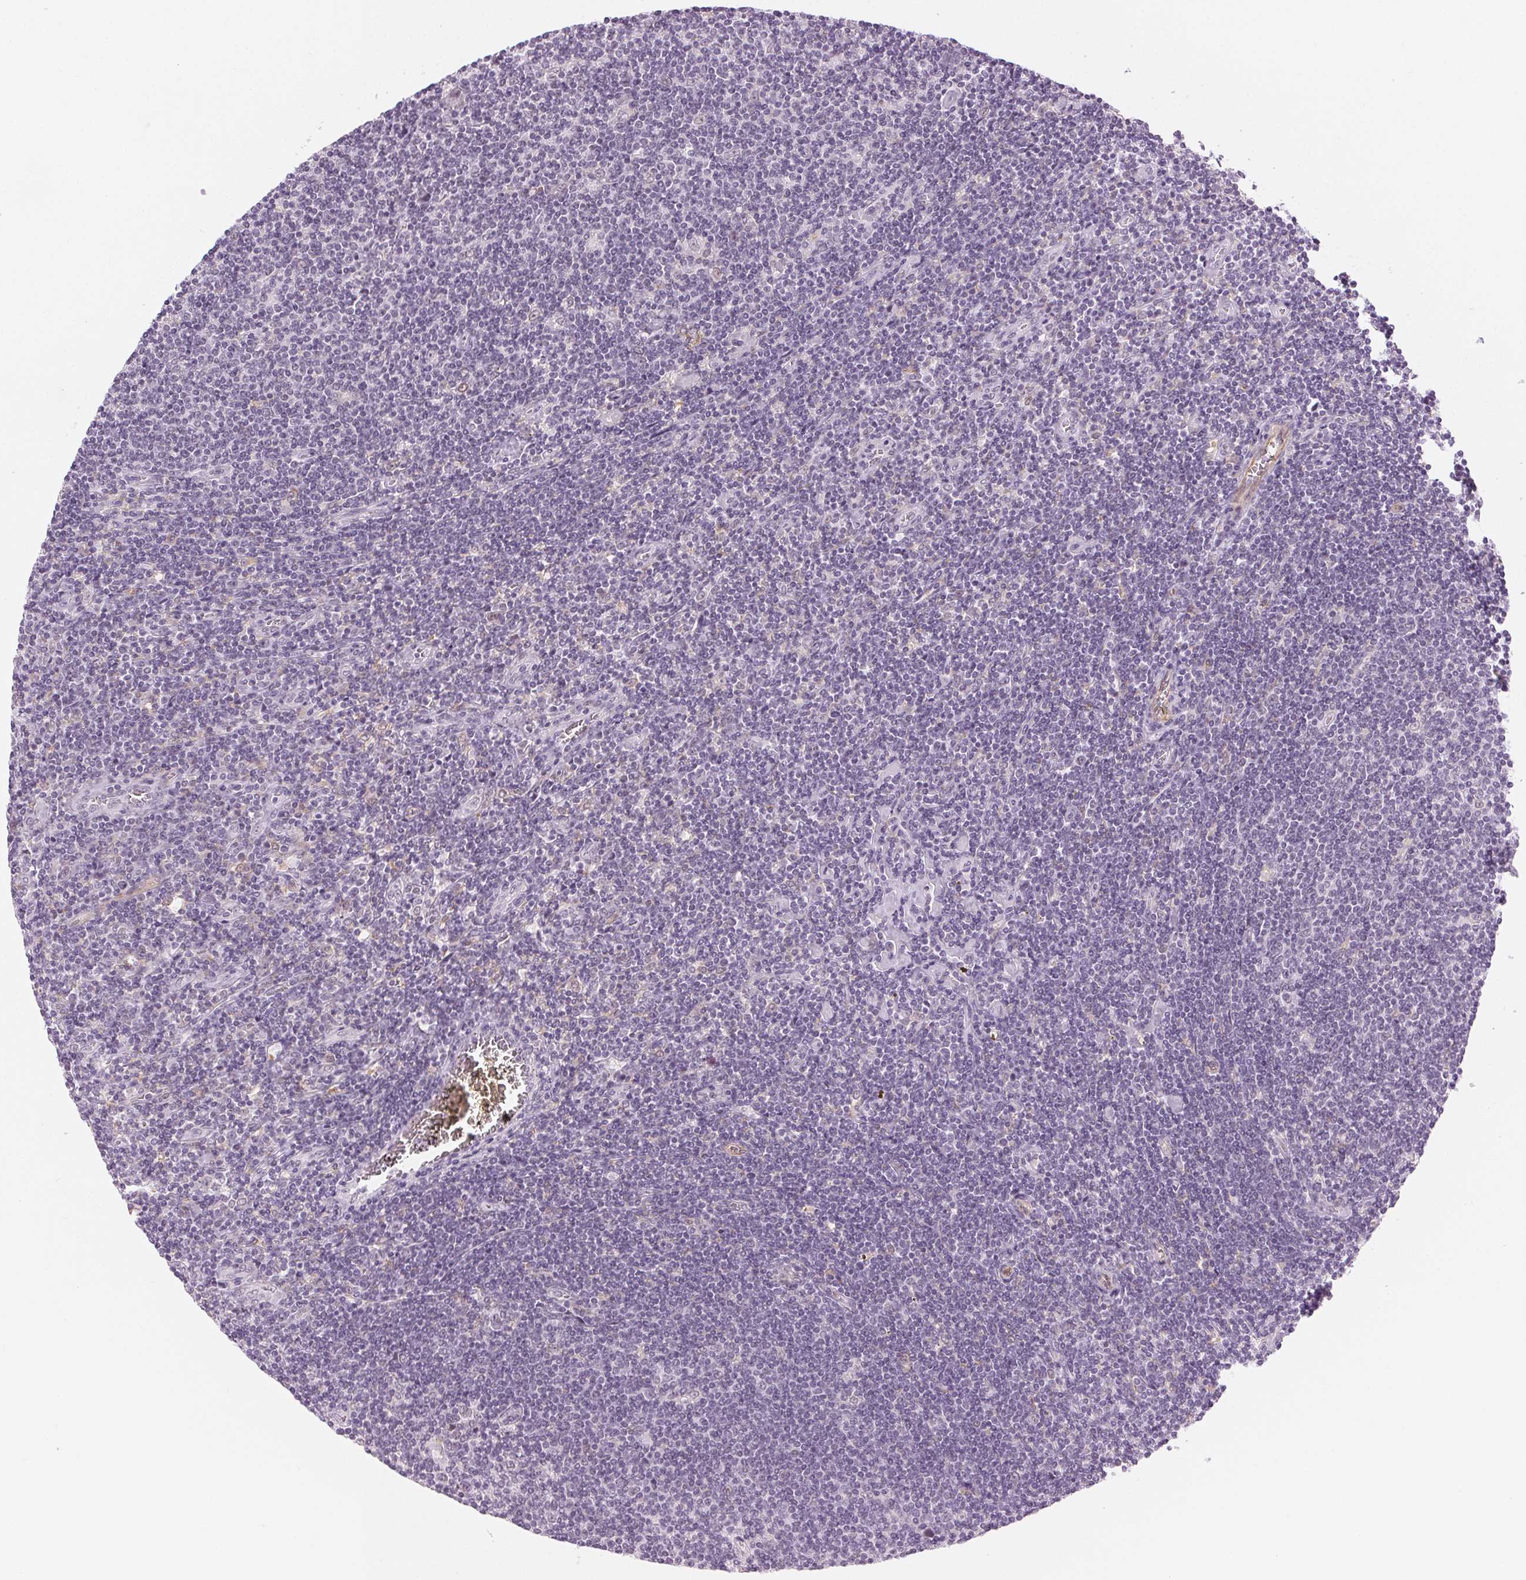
{"staining": {"intensity": "negative", "quantity": "none", "location": "none"}, "tissue": "lymphoma", "cell_type": "Tumor cells", "image_type": "cancer", "snomed": [{"axis": "morphology", "description": "Hodgkin's disease, NOS"}, {"axis": "topography", "description": "Lymph node"}], "caption": "This is an immunohistochemistry (IHC) image of Hodgkin's disease. There is no staining in tumor cells.", "gene": "AIF1L", "patient": {"sex": "male", "age": 40}}